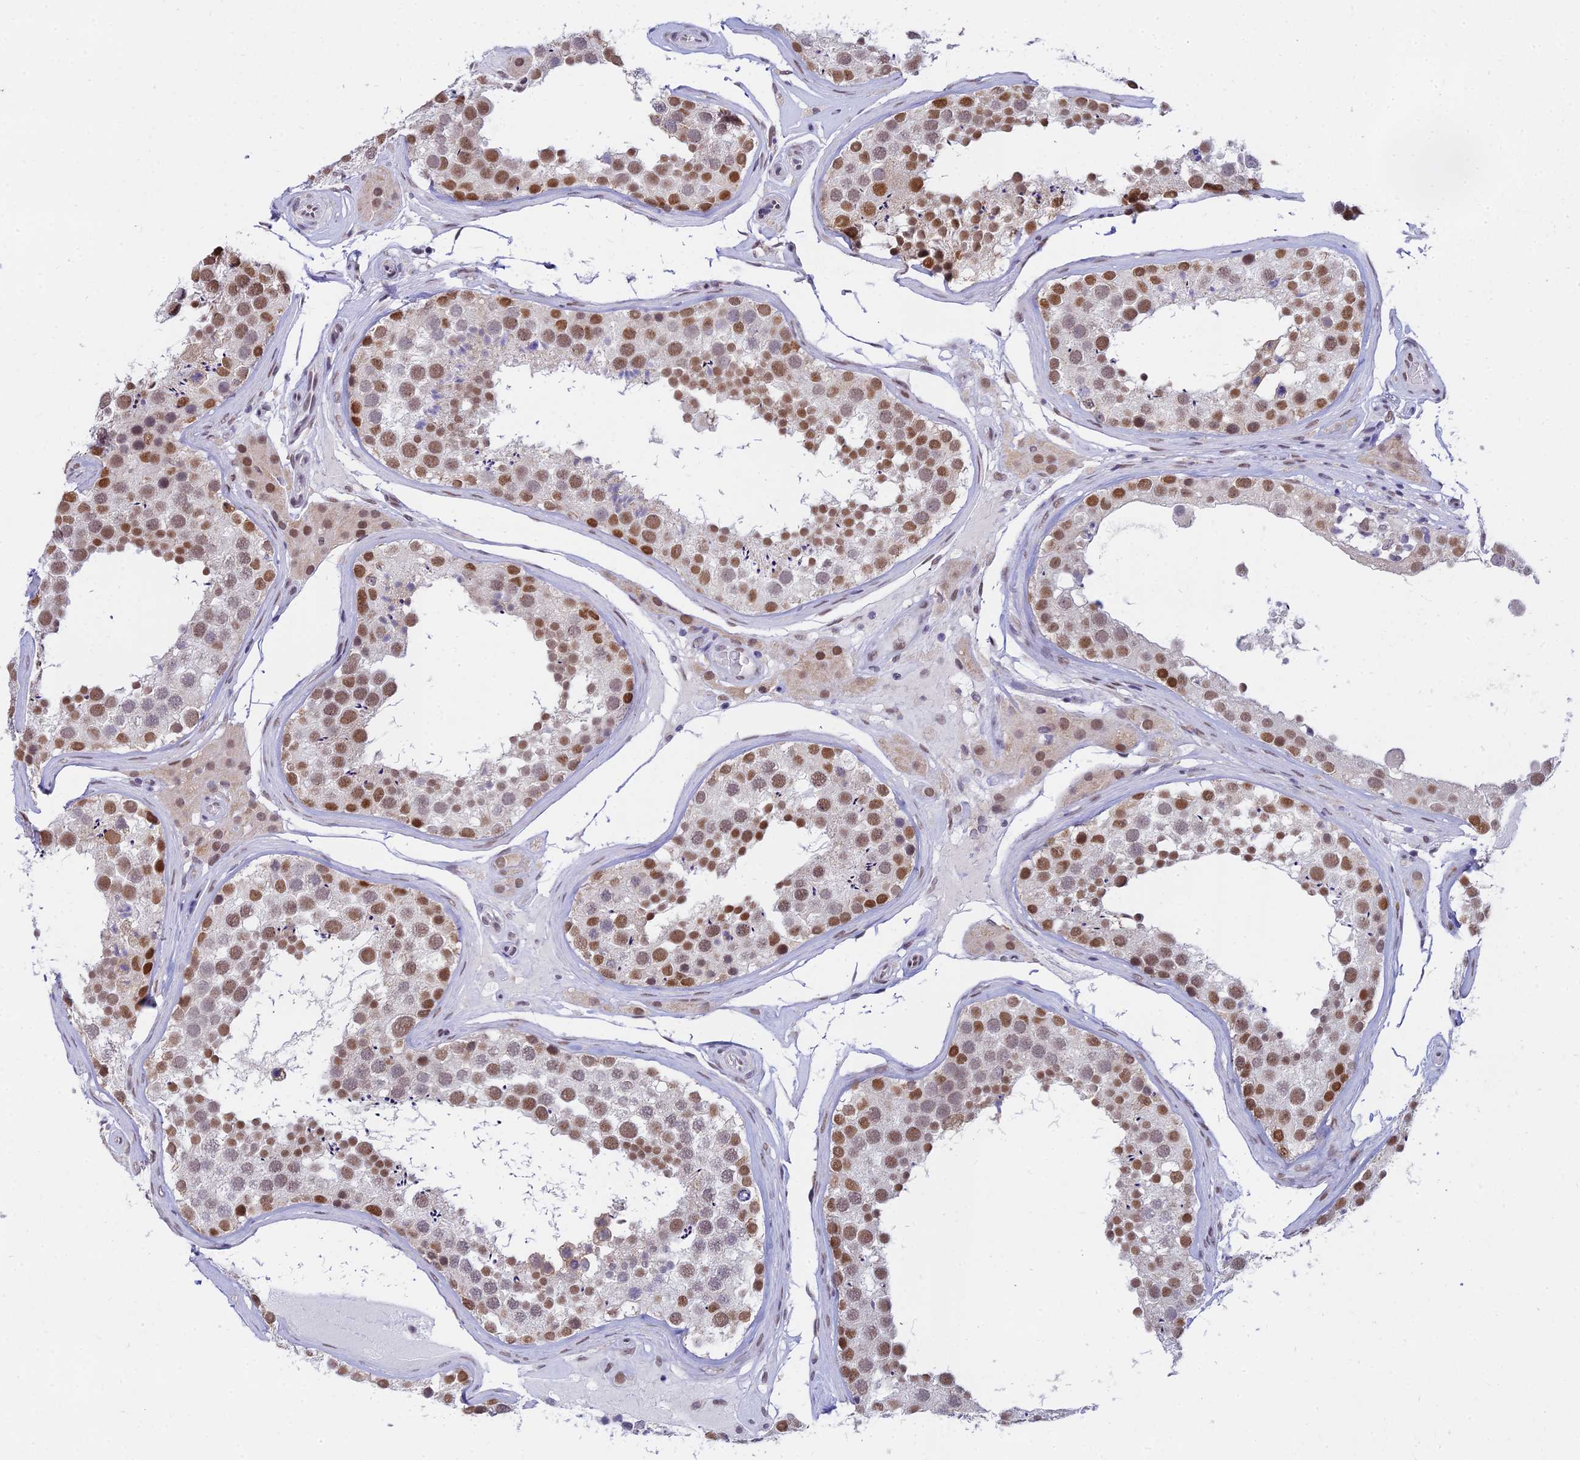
{"staining": {"intensity": "moderate", "quantity": ">75%", "location": "nuclear"}, "tissue": "testis", "cell_type": "Cells in seminiferous ducts", "image_type": "normal", "snomed": [{"axis": "morphology", "description": "Normal tissue, NOS"}, {"axis": "topography", "description": "Testis"}], "caption": "This micrograph shows IHC staining of benign human testis, with medium moderate nuclear expression in approximately >75% of cells in seminiferous ducts.", "gene": "C2orf49", "patient": {"sex": "male", "age": 46}}